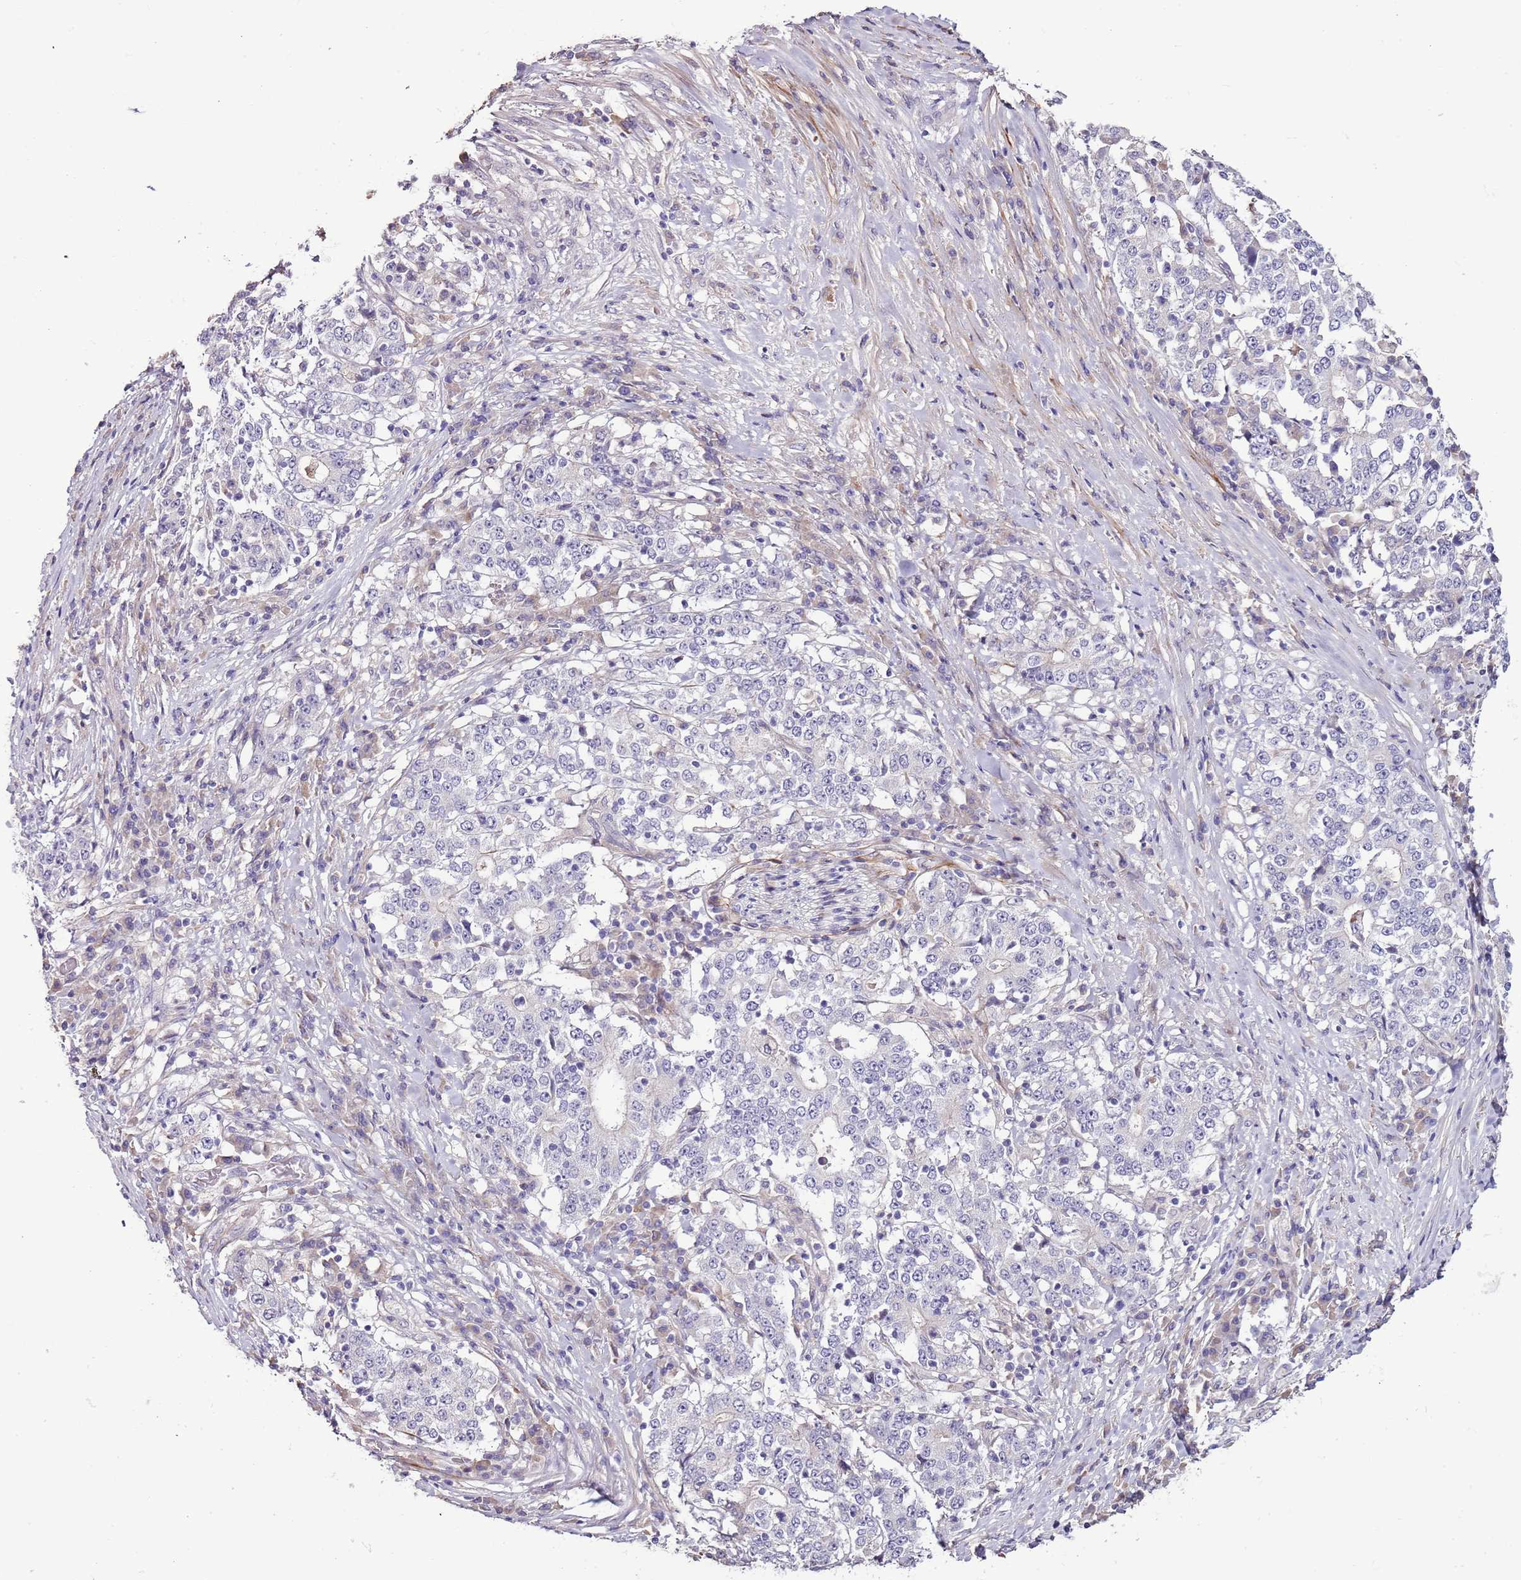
{"staining": {"intensity": "negative", "quantity": "none", "location": "none"}, "tissue": "stomach cancer", "cell_type": "Tumor cells", "image_type": "cancer", "snomed": [{"axis": "morphology", "description": "Adenocarcinoma, NOS"}, {"axis": "topography", "description": "Stomach"}], "caption": "Tumor cells show no significant staining in stomach cancer.", "gene": "NKX2-3", "patient": {"sex": "male", "age": 59}}